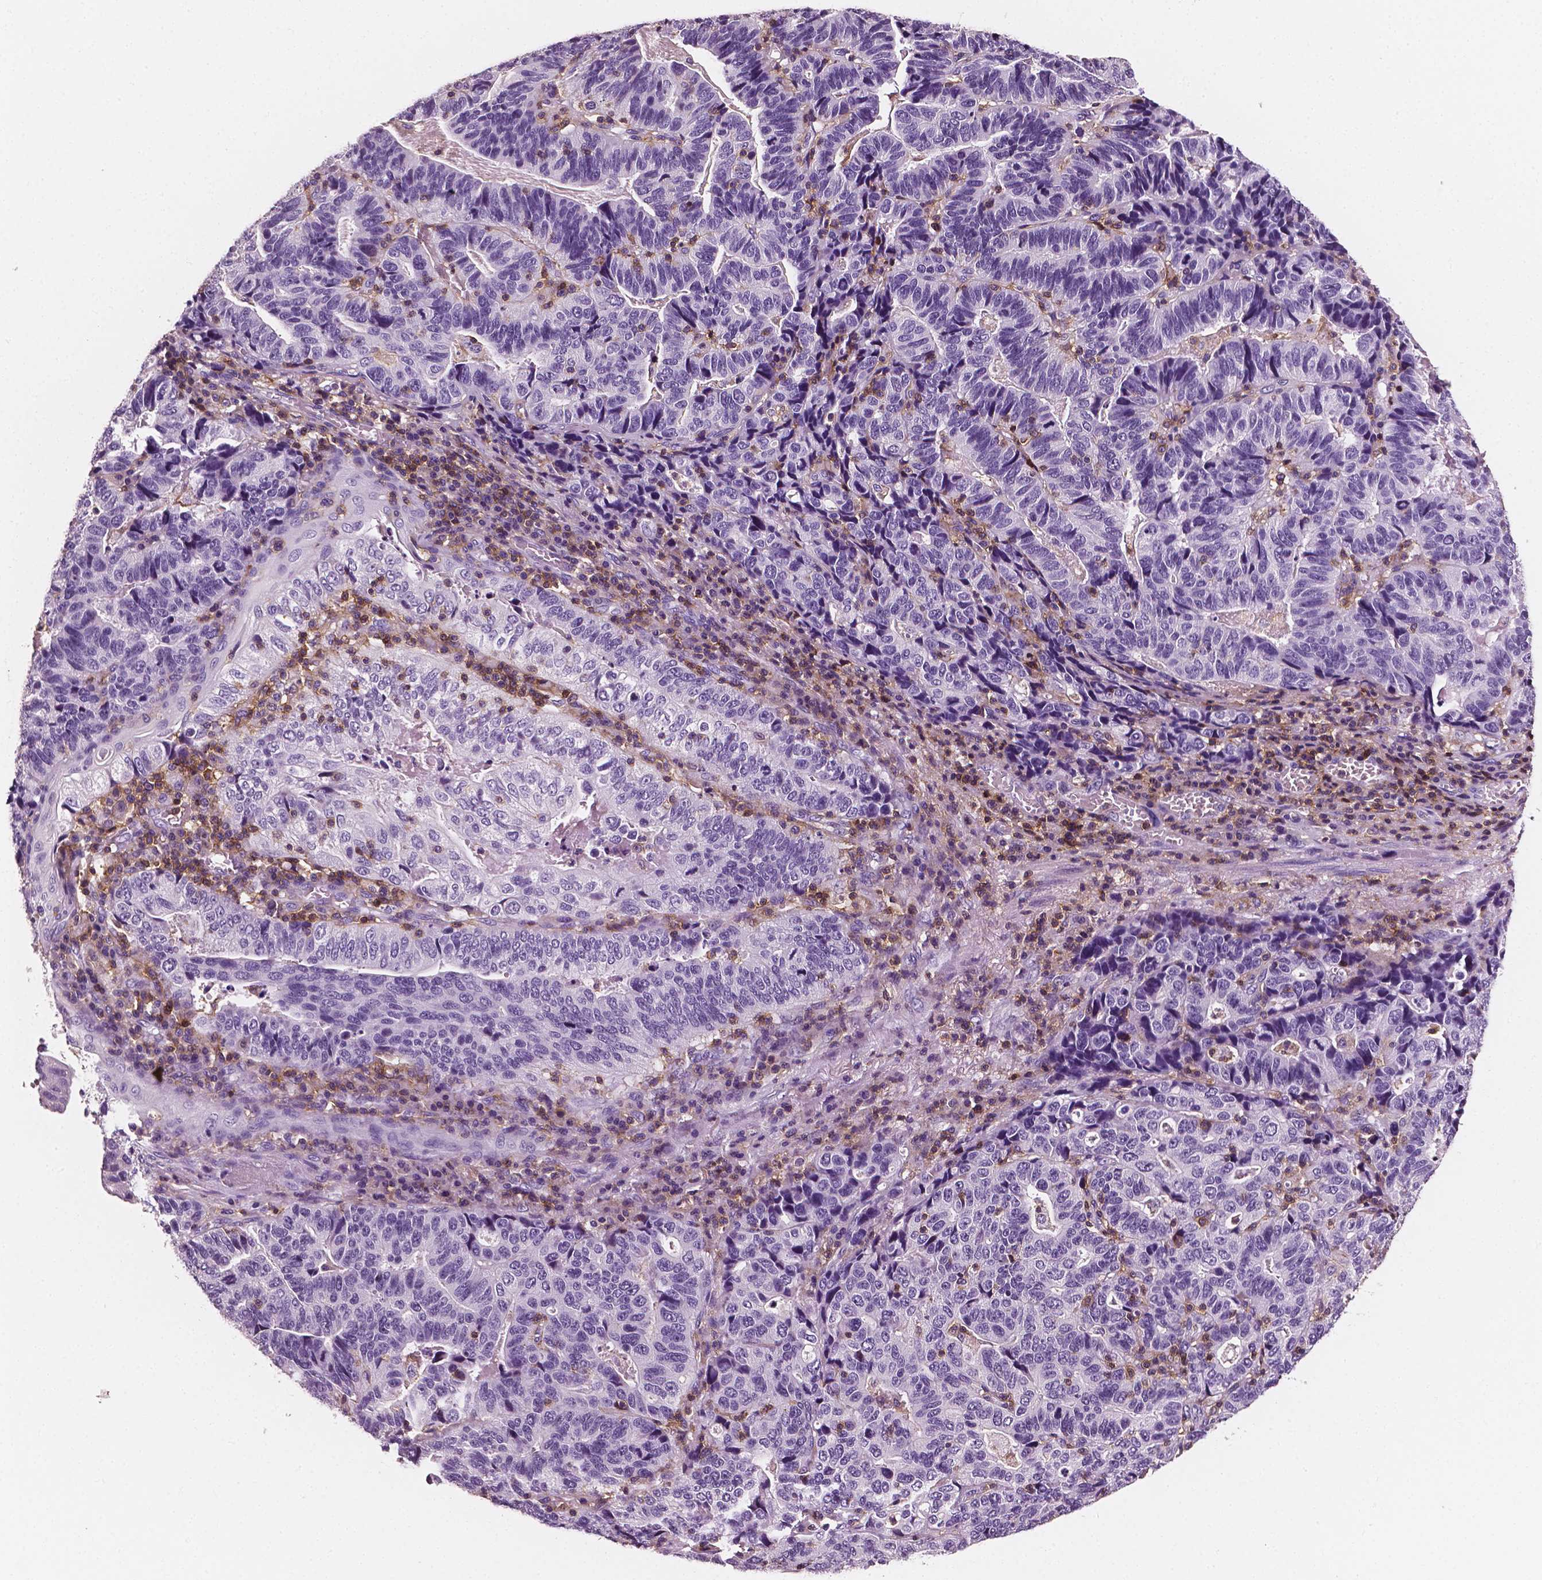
{"staining": {"intensity": "negative", "quantity": "none", "location": "none"}, "tissue": "stomach cancer", "cell_type": "Tumor cells", "image_type": "cancer", "snomed": [{"axis": "morphology", "description": "Adenocarcinoma, NOS"}, {"axis": "topography", "description": "Stomach, upper"}], "caption": "High magnification brightfield microscopy of adenocarcinoma (stomach) stained with DAB (3,3'-diaminobenzidine) (brown) and counterstained with hematoxylin (blue): tumor cells show no significant expression.", "gene": "PTPRC", "patient": {"sex": "female", "age": 67}}